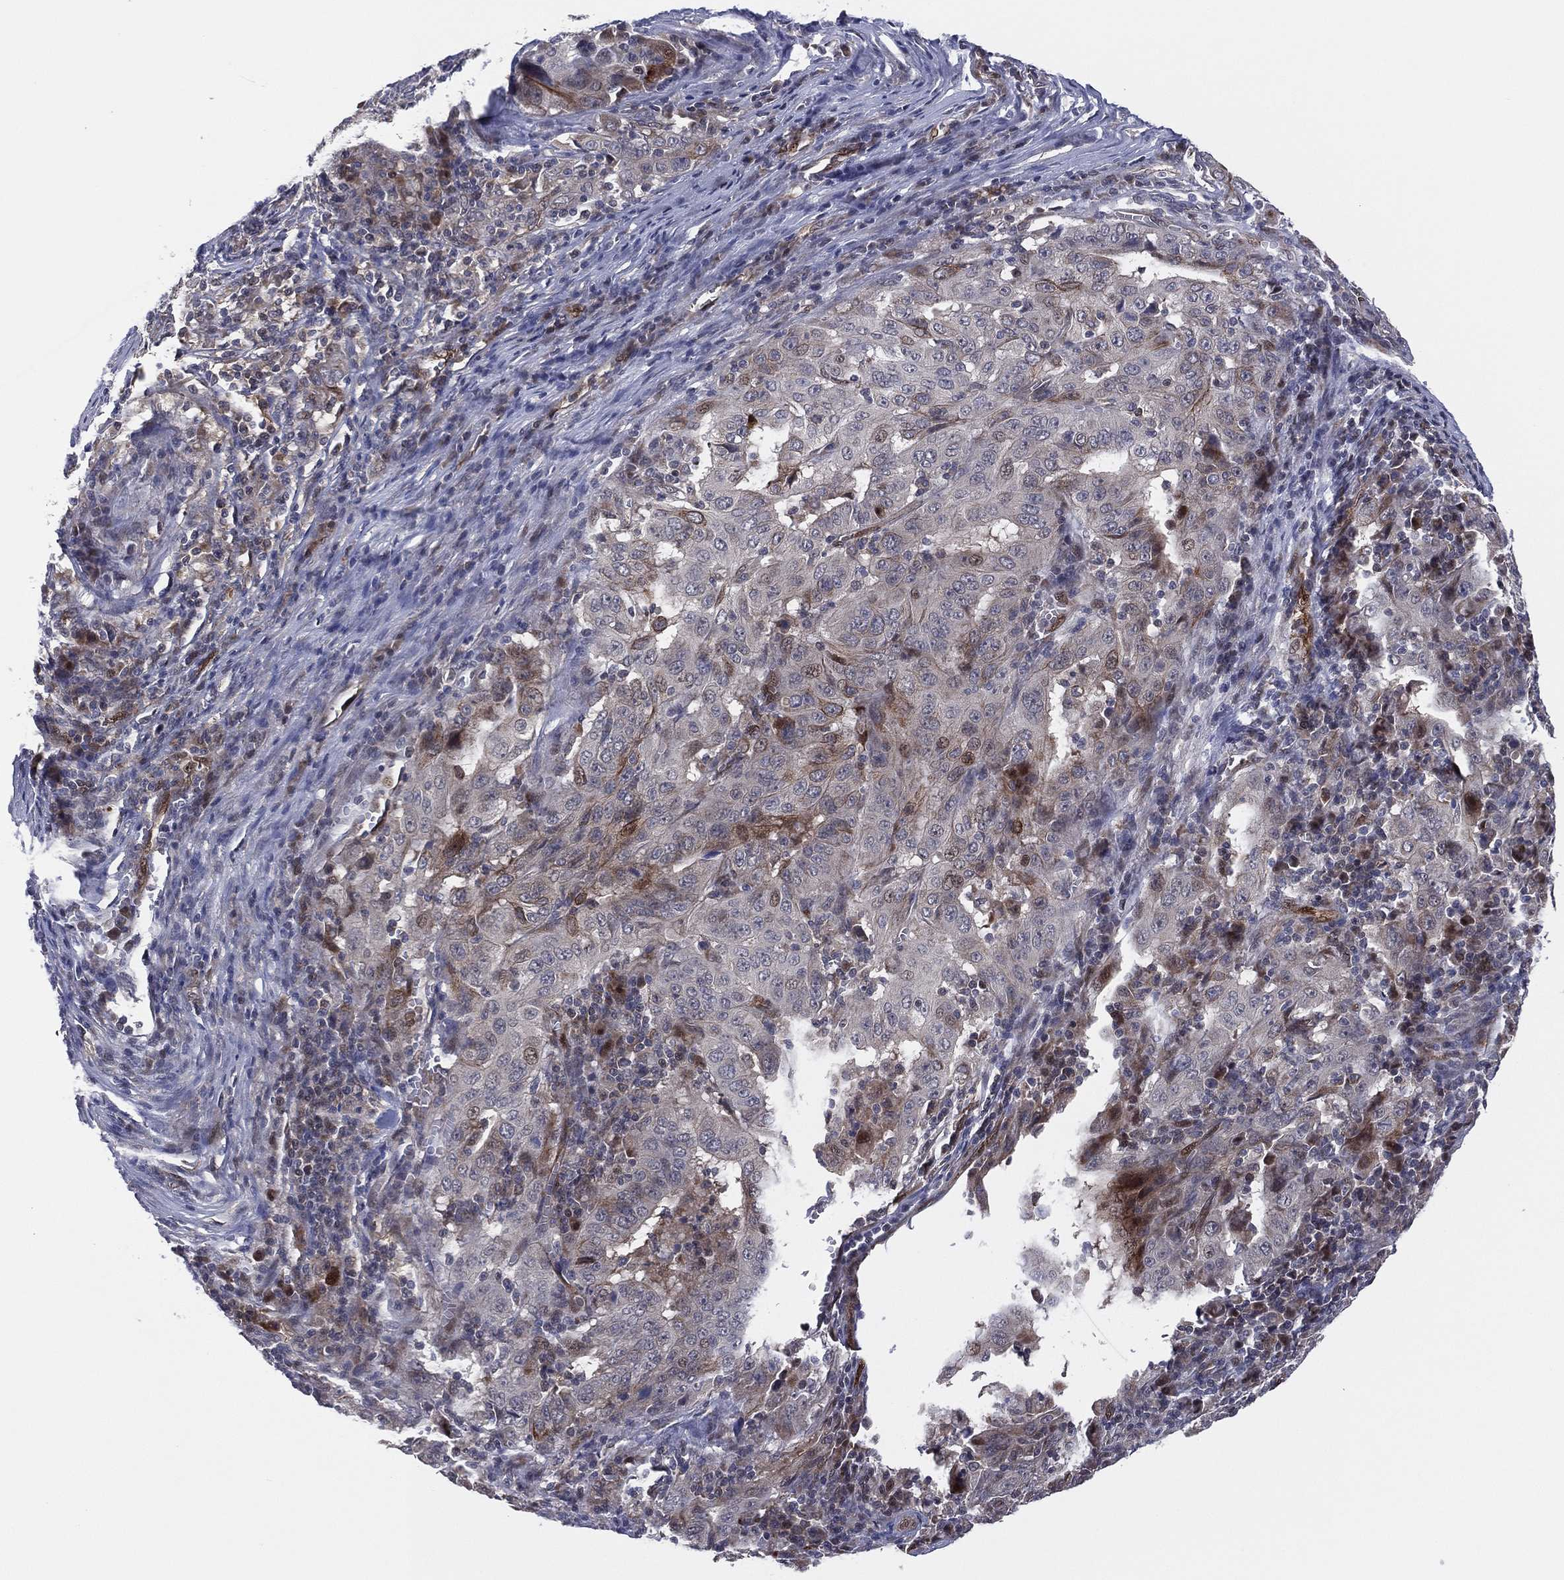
{"staining": {"intensity": "moderate", "quantity": "<25%", "location": "cytoplasmic/membranous,nuclear"}, "tissue": "pancreatic cancer", "cell_type": "Tumor cells", "image_type": "cancer", "snomed": [{"axis": "morphology", "description": "Adenocarcinoma, NOS"}, {"axis": "topography", "description": "Pancreas"}], "caption": "Protein staining of pancreatic cancer tissue displays moderate cytoplasmic/membranous and nuclear expression in approximately <25% of tumor cells.", "gene": "SNCG", "patient": {"sex": "male", "age": 63}}